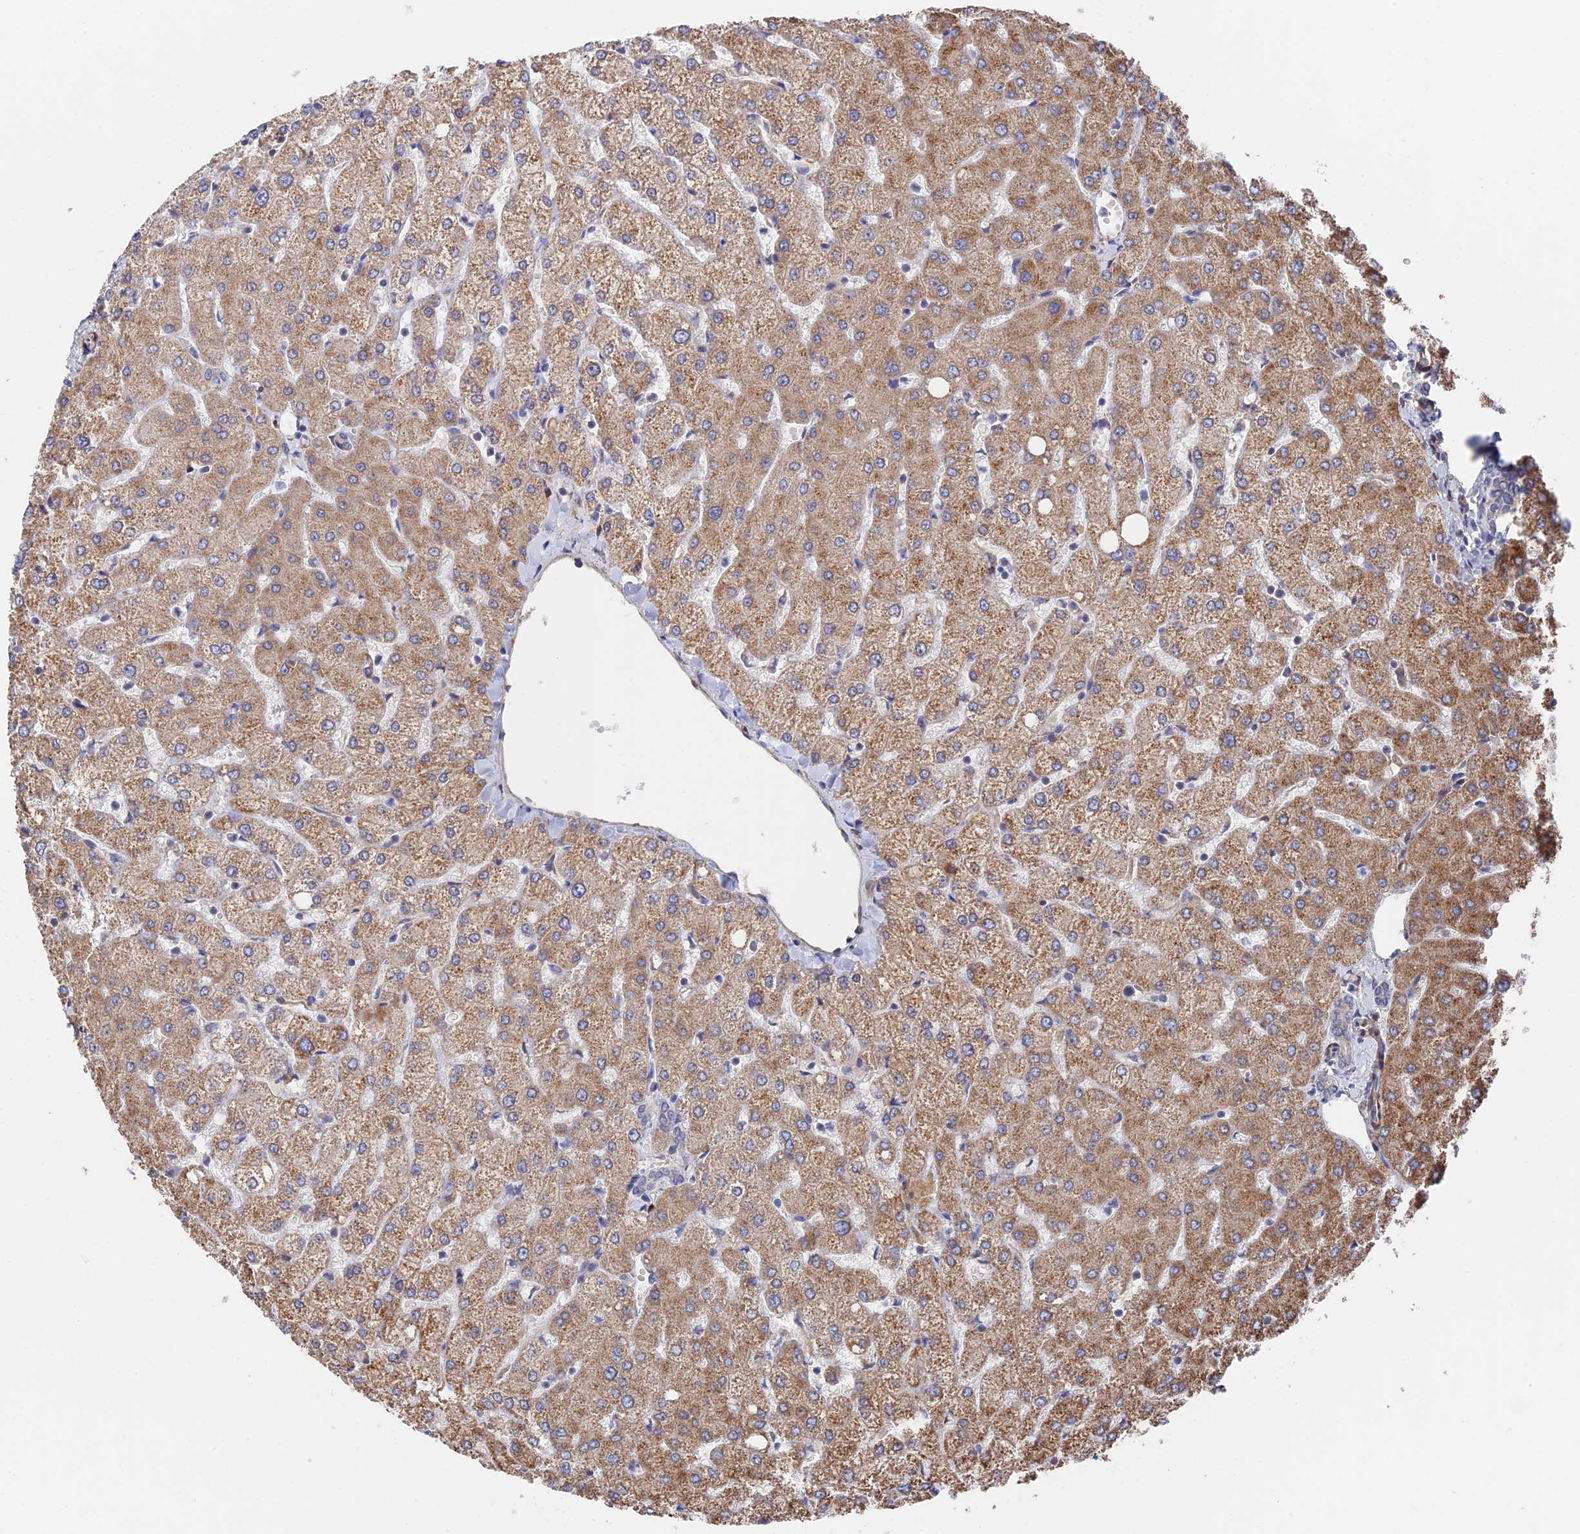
{"staining": {"intensity": "negative", "quantity": "none", "location": "none"}, "tissue": "liver", "cell_type": "Cholangiocytes", "image_type": "normal", "snomed": [{"axis": "morphology", "description": "Normal tissue, NOS"}, {"axis": "topography", "description": "Liver"}], "caption": "Protein analysis of unremarkable liver displays no significant staining in cholangiocytes.", "gene": "ZNF320", "patient": {"sex": "female", "age": 54}}